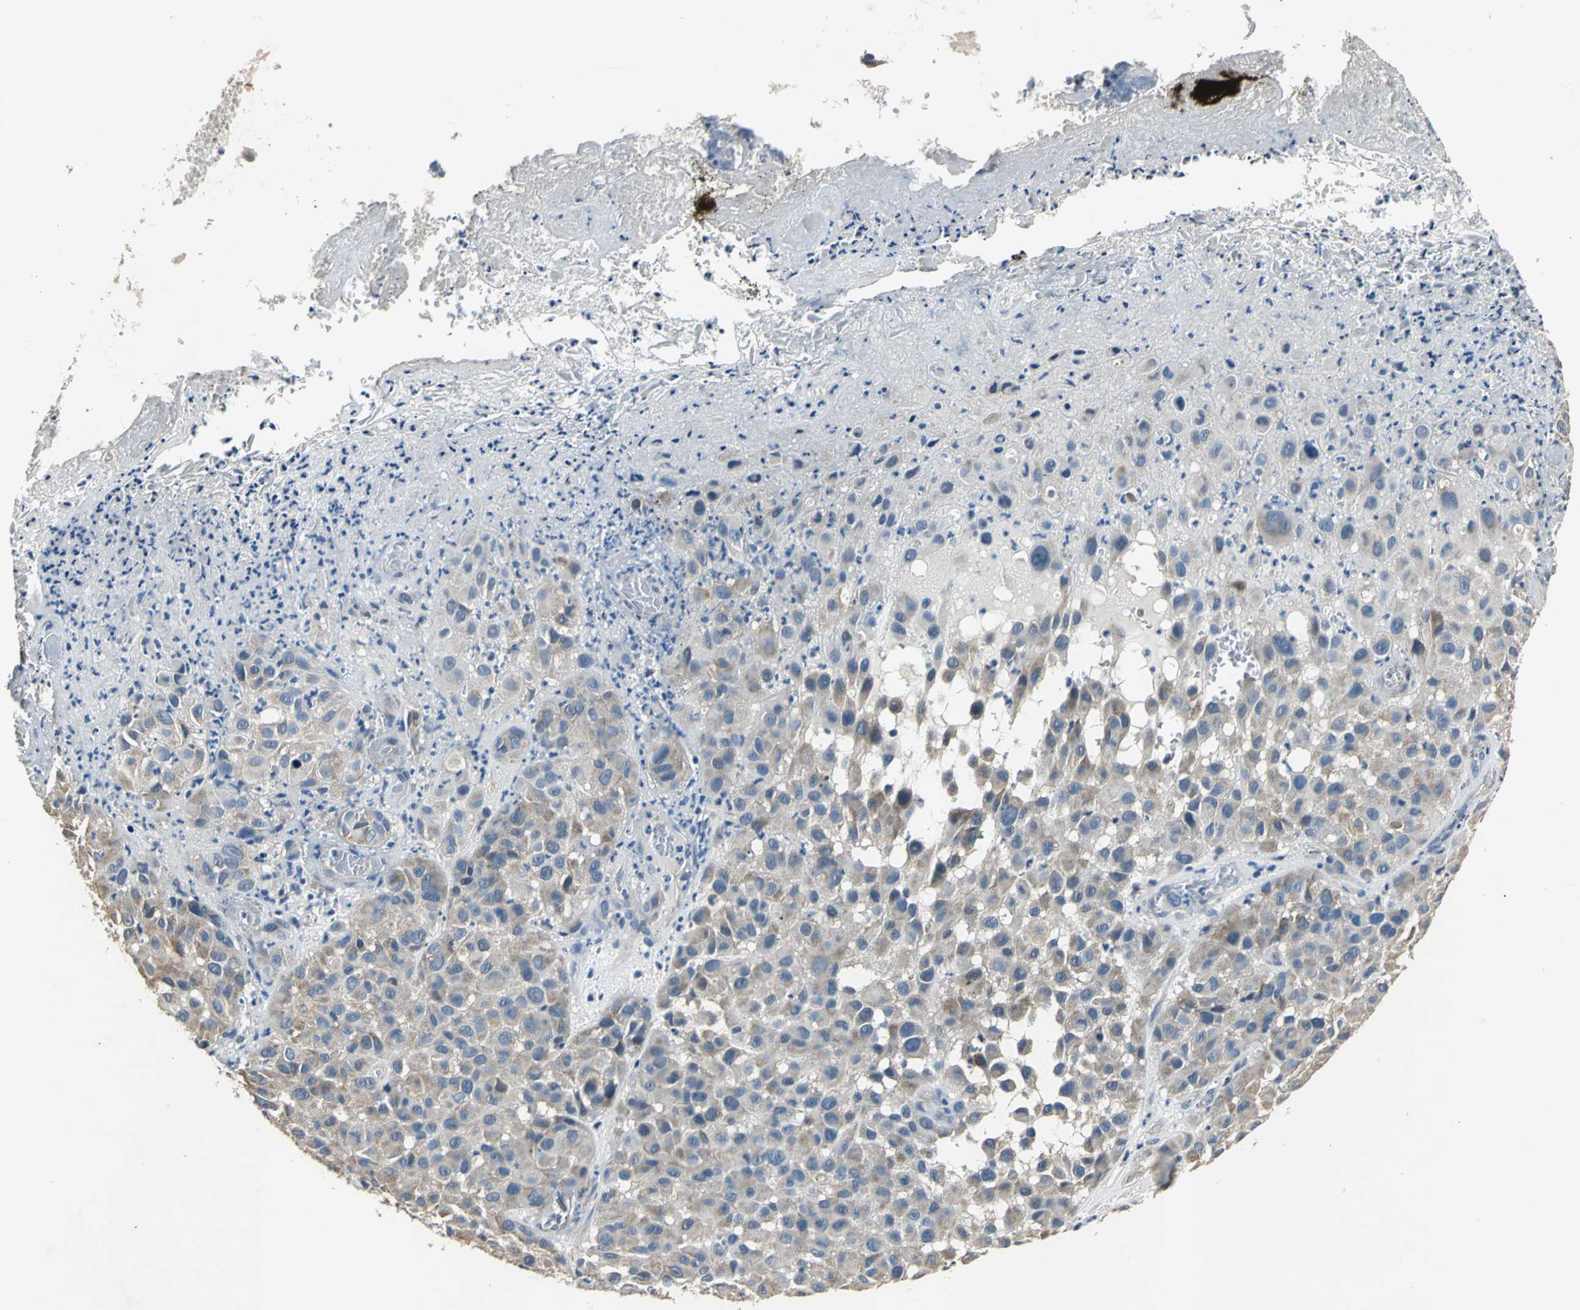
{"staining": {"intensity": "negative", "quantity": "none", "location": "none"}, "tissue": "melanoma", "cell_type": "Tumor cells", "image_type": "cancer", "snomed": [{"axis": "morphology", "description": "Malignant melanoma, NOS"}, {"axis": "topography", "description": "Skin"}], "caption": "Tumor cells show no significant expression in malignant melanoma.", "gene": "OCLN", "patient": {"sex": "female", "age": 21}}